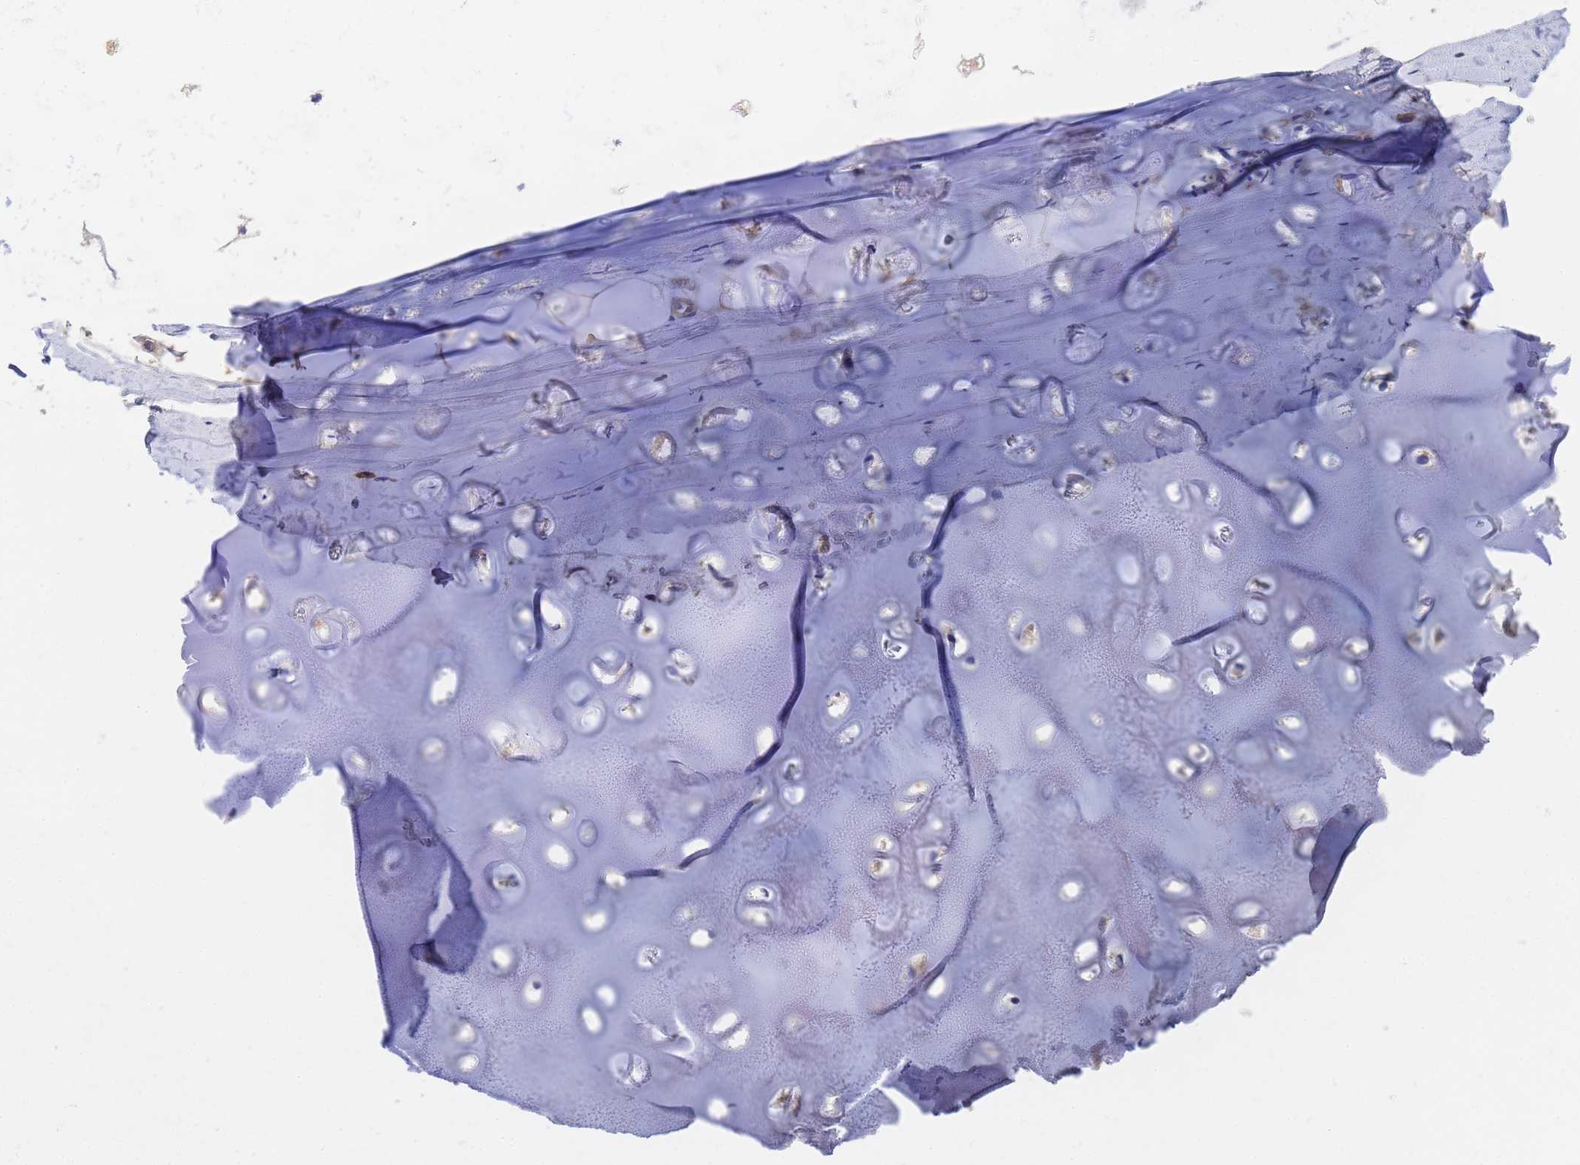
{"staining": {"intensity": "negative", "quantity": "none", "location": "none"}, "tissue": "adipose tissue", "cell_type": "Adipocytes", "image_type": "normal", "snomed": [{"axis": "morphology", "description": "Normal tissue, NOS"}, {"axis": "topography", "description": "Lymph node"}, {"axis": "topography", "description": "Bronchus"}], "caption": "Immunohistochemistry (IHC) image of normal adipose tissue: human adipose tissue stained with DAB demonstrates no significant protein staining in adipocytes. (Brightfield microscopy of DAB (3,3'-diaminobenzidine) immunohistochemistry at high magnification).", "gene": "LBX2", "patient": {"sex": "male", "age": 63}}